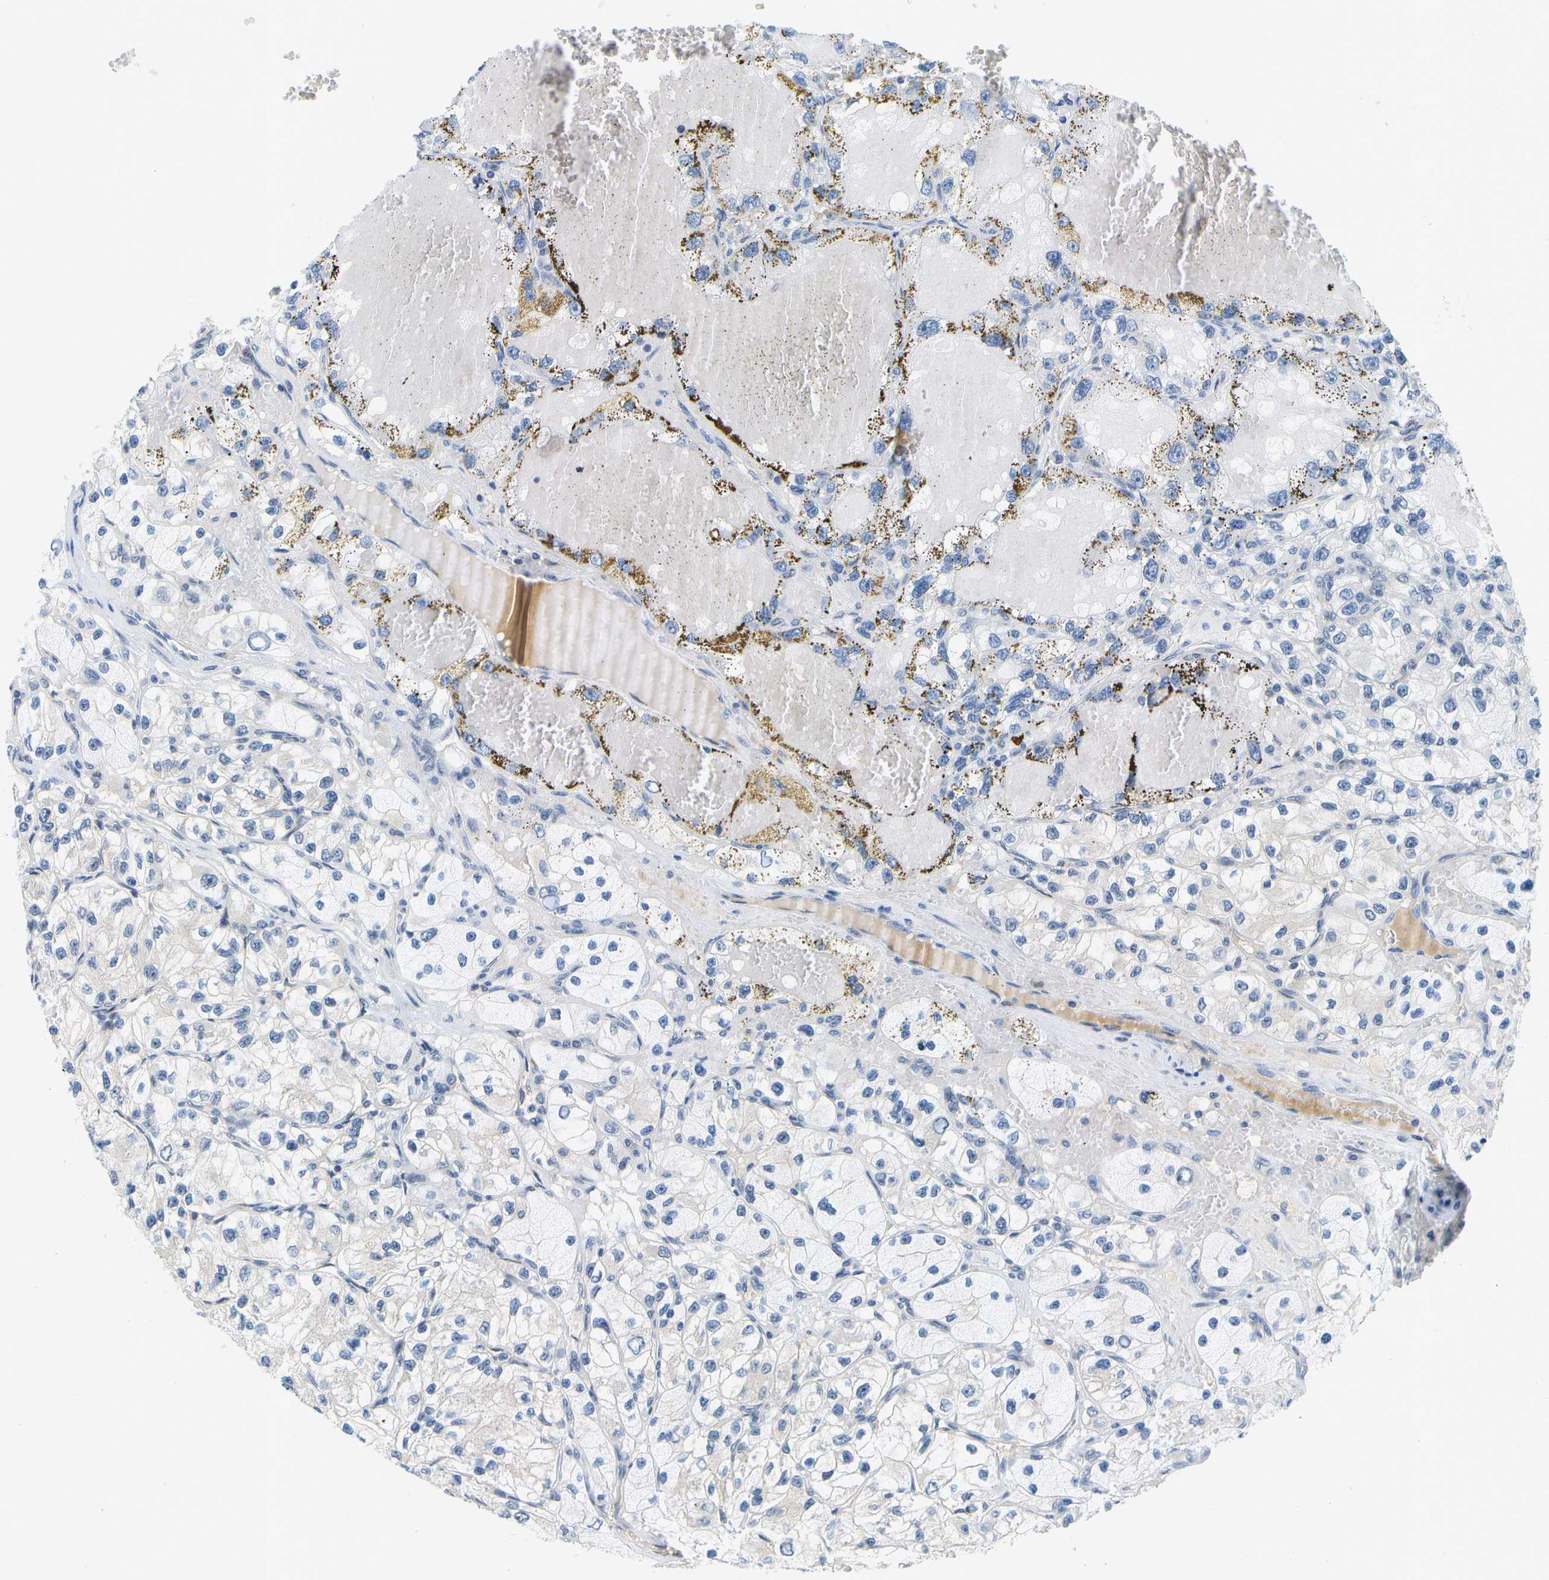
{"staining": {"intensity": "negative", "quantity": "none", "location": "none"}, "tissue": "renal cancer", "cell_type": "Tumor cells", "image_type": "cancer", "snomed": [{"axis": "morphology", "description": "Adenocarcinoma, NOS"}, {"axis": "topography", "description": "Kidney"}], "caption": "The immunohistochemistry (IHC) photomicrograph has no significant staining in tumor cells of renal cancer tissue. (DAB immunohistochemistry (IHC), high magnification).", "gene": "RASGRP2", "patient": {"sex": "female", "age": 57}}